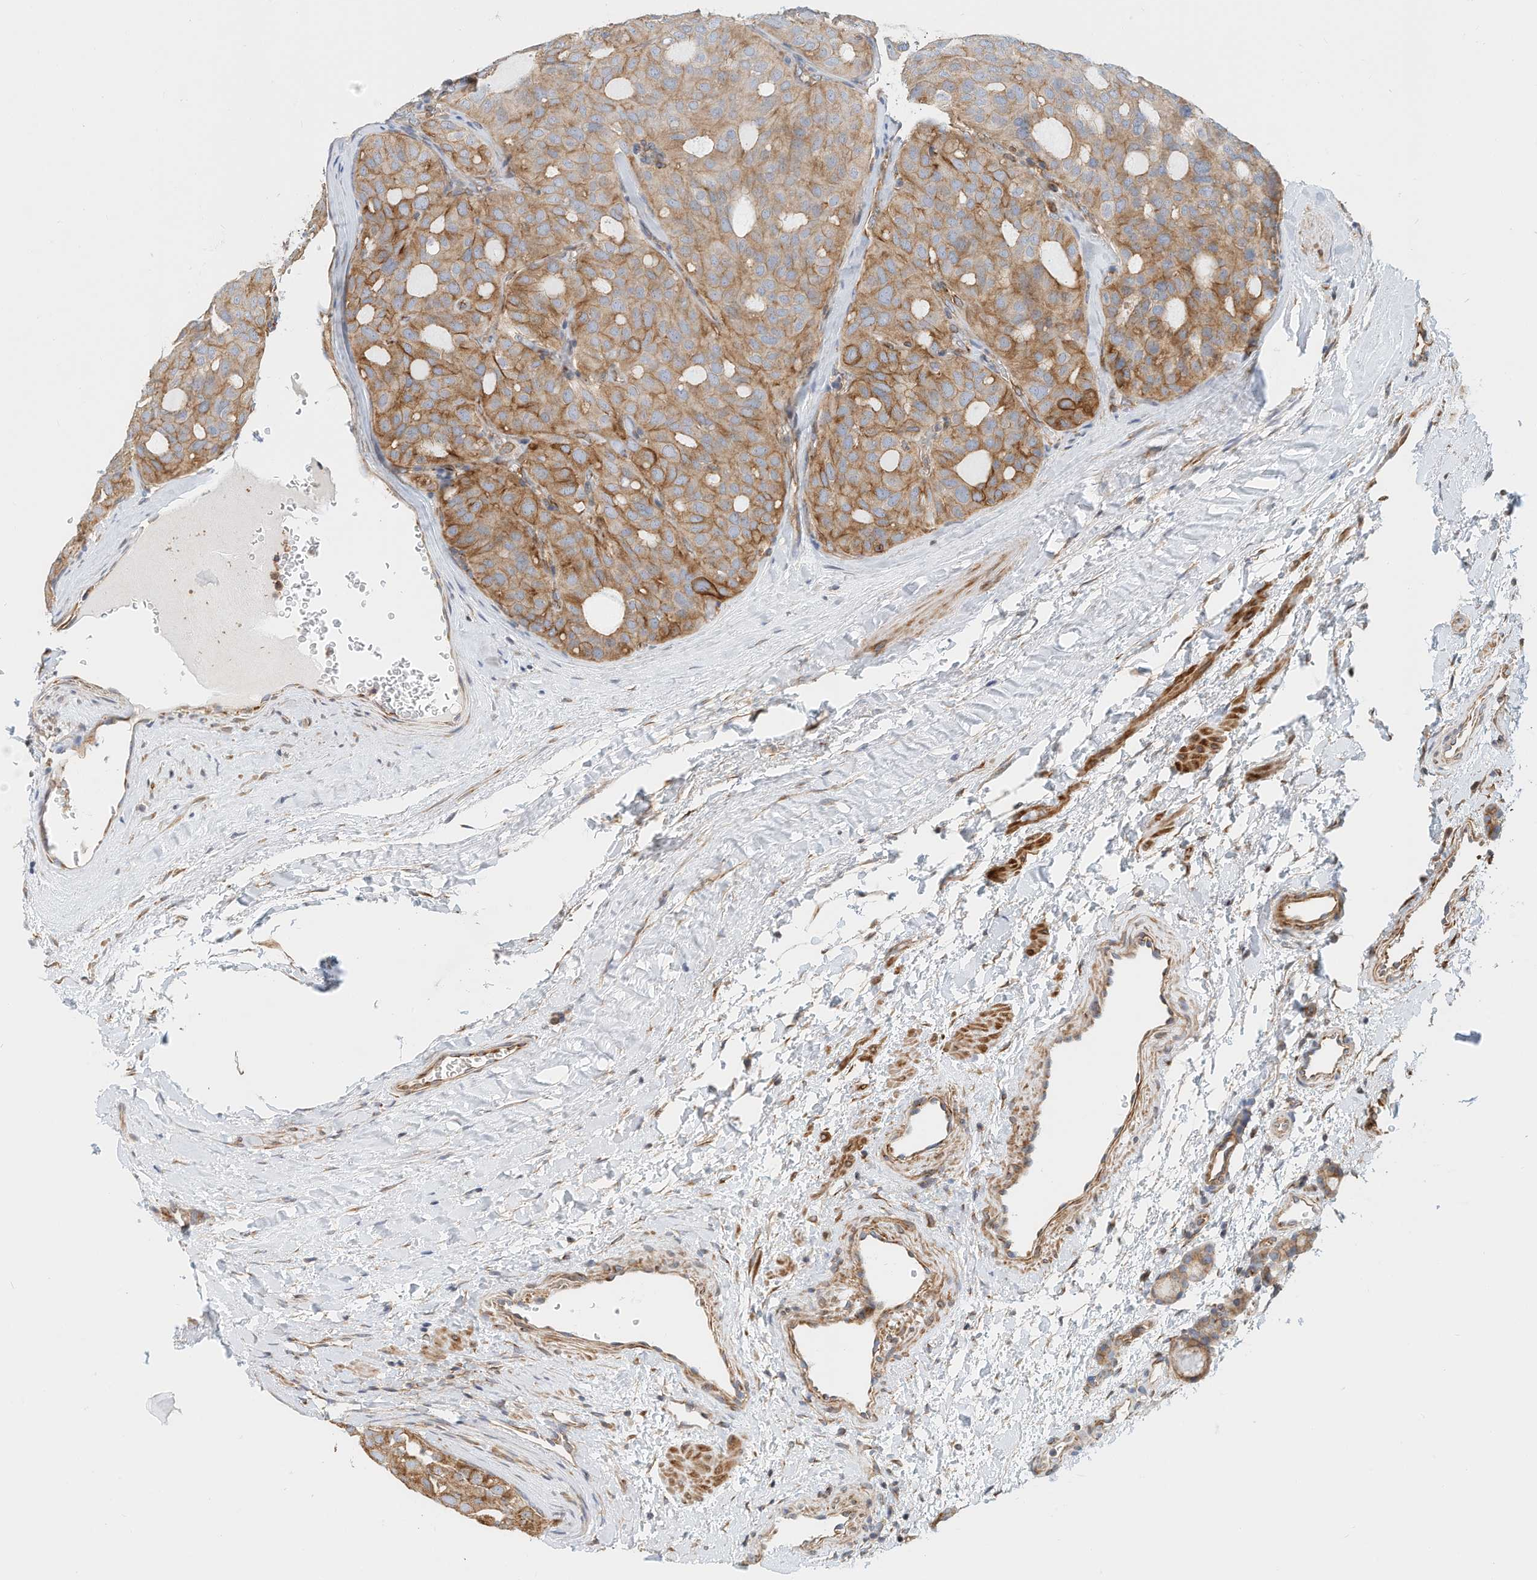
{"staining": {"intensity": "moderate", "quantity": ">75%", "location": "cytoplasmic/membranous"}, "tissue": "thyroid cancer", "cell_type": "Tumor cells", "image_type": "cancer", "snomed": [{"axis": "morphology", "description": "Follicular adenoma carcinoma, NOS"}, {"axis": "topography", "description": "Thyroid gland"}], "caption": "Follicular adenoma carcinoma (thyroid) tissue shows moderate cytoplasmic/membranous staining in approximately >75% of tumor cells, visualized by immunohistochemistry. (DAB (3,3'-diaminobenzidine) IHC, brown staining for protein, blue staining for nuclei).", "gene": "MICAL1", "patient": {"sex": "male", "age": 75}}